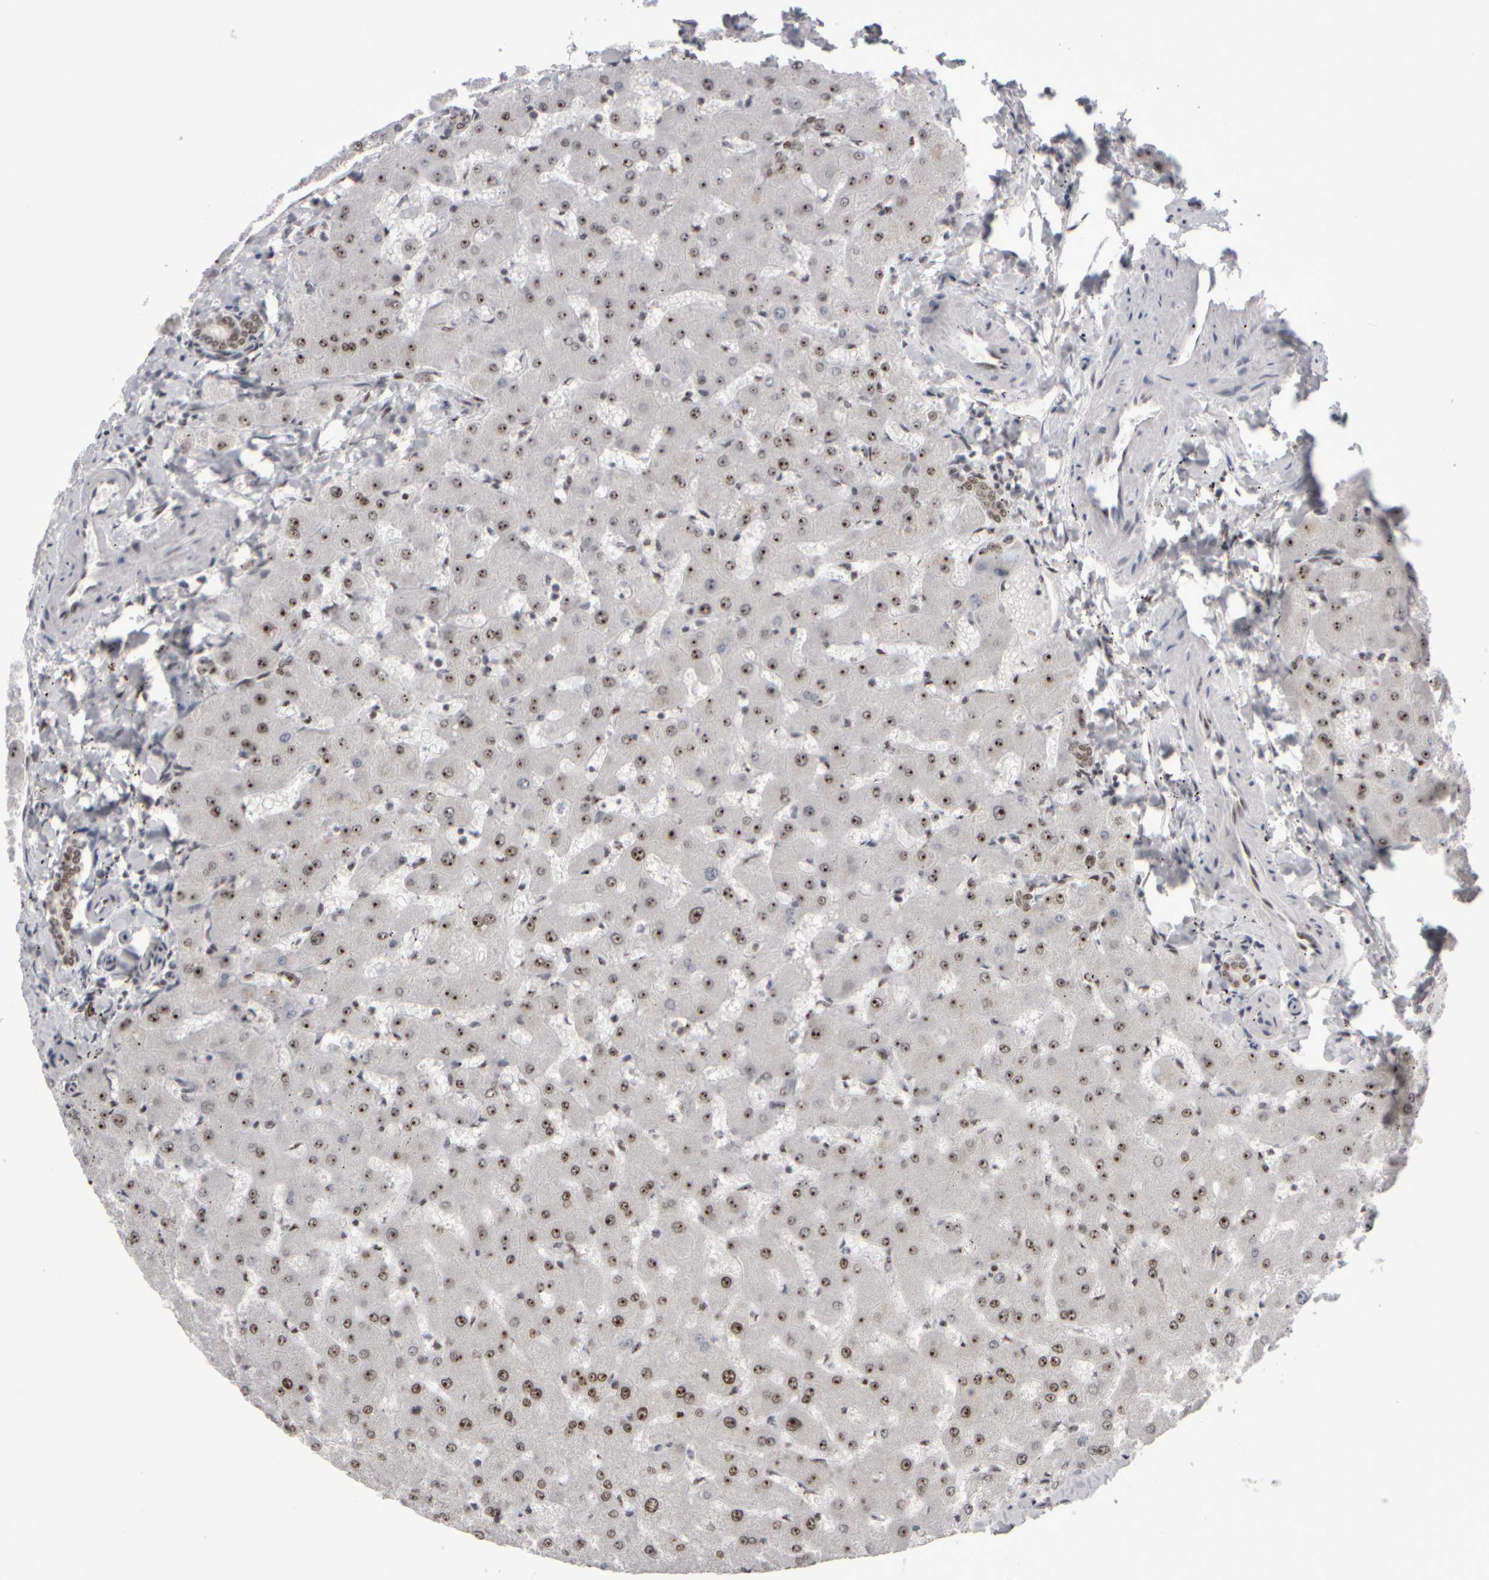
{"staining": {"intensity": "moderate", "quantity": ">75%", "location": "nuclear"}, "tissue": "liver", "cell_type": "Cholangiocytes", "image_type": "normal", "snomed": [{"axis": "morphology", "description": "Normal tissue, NOS"}, {"axis": "topography", "description": "Liver"}], "caption": "Immunohistochemistry (IHC) photomicrograph of unremarkable liver: liver stained using immunohistochemistry (IHC) exhibits medium levels of moderate protein expression localized specifically in the nuclear of cholangiocytes, appearing as a nuclear brown color.", "gene": "SURF6", "patient": {"sex": "female", "age": 63}}